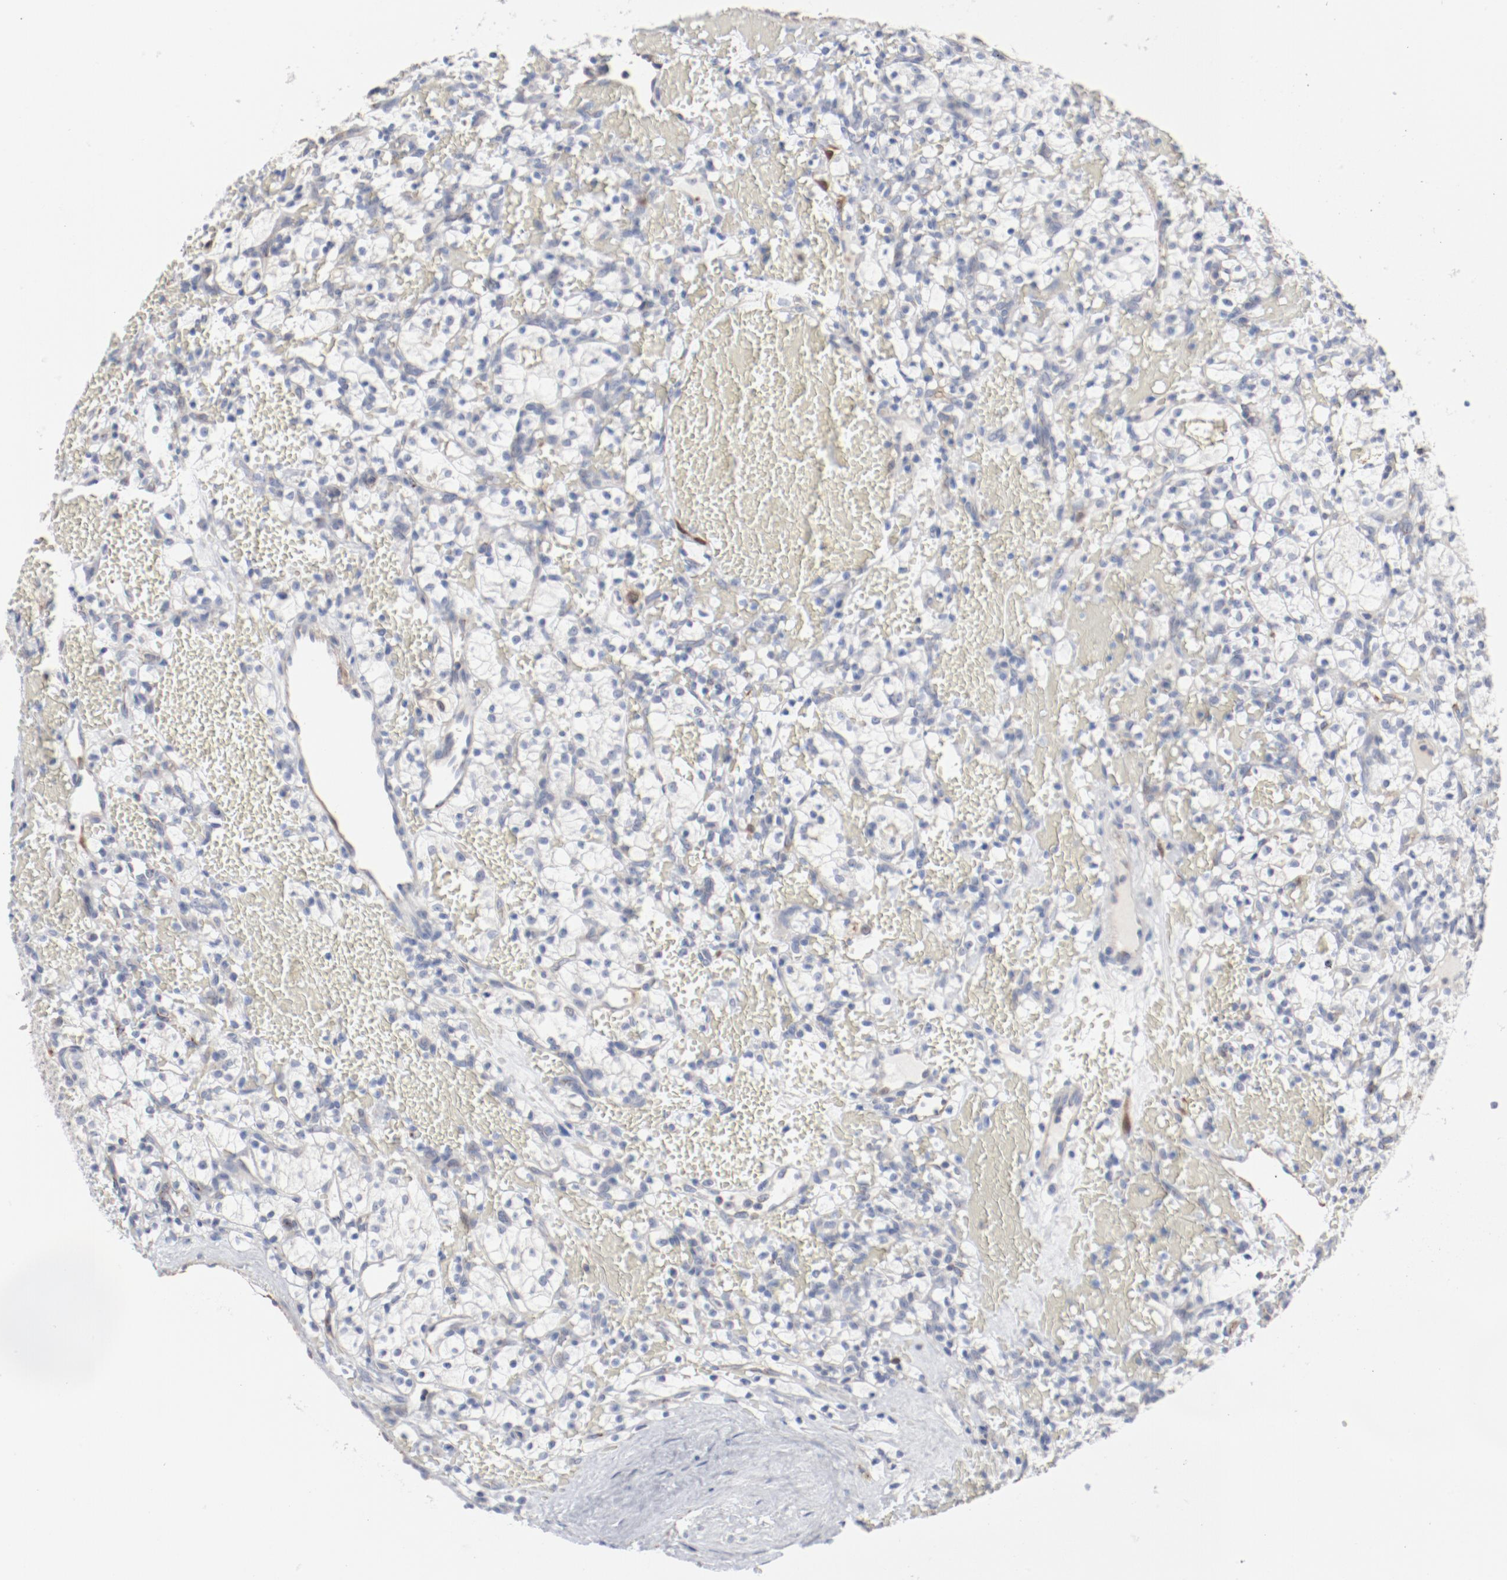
{"staining": {"intensity": "negative", "quantity": "none", "location": "none"}, "tissue": "renal cancer", "cell_type": "Tumor cells", "image_type": "cancer", "snomed": [{"axis": "morphology", "description": "Adenocarcinoma, NOS"}, {"axis": "topography", "description": "Kidney"}], "caption": "Immunohistochemistry image of neoplastic tissue: human renal cancer stained with DAB (3,3'-diaminobenzidine) demonstrates no significant protein expression in tumor cells.", "gene": "CDK1", "patient": {"sex": "female", "age": 60}}